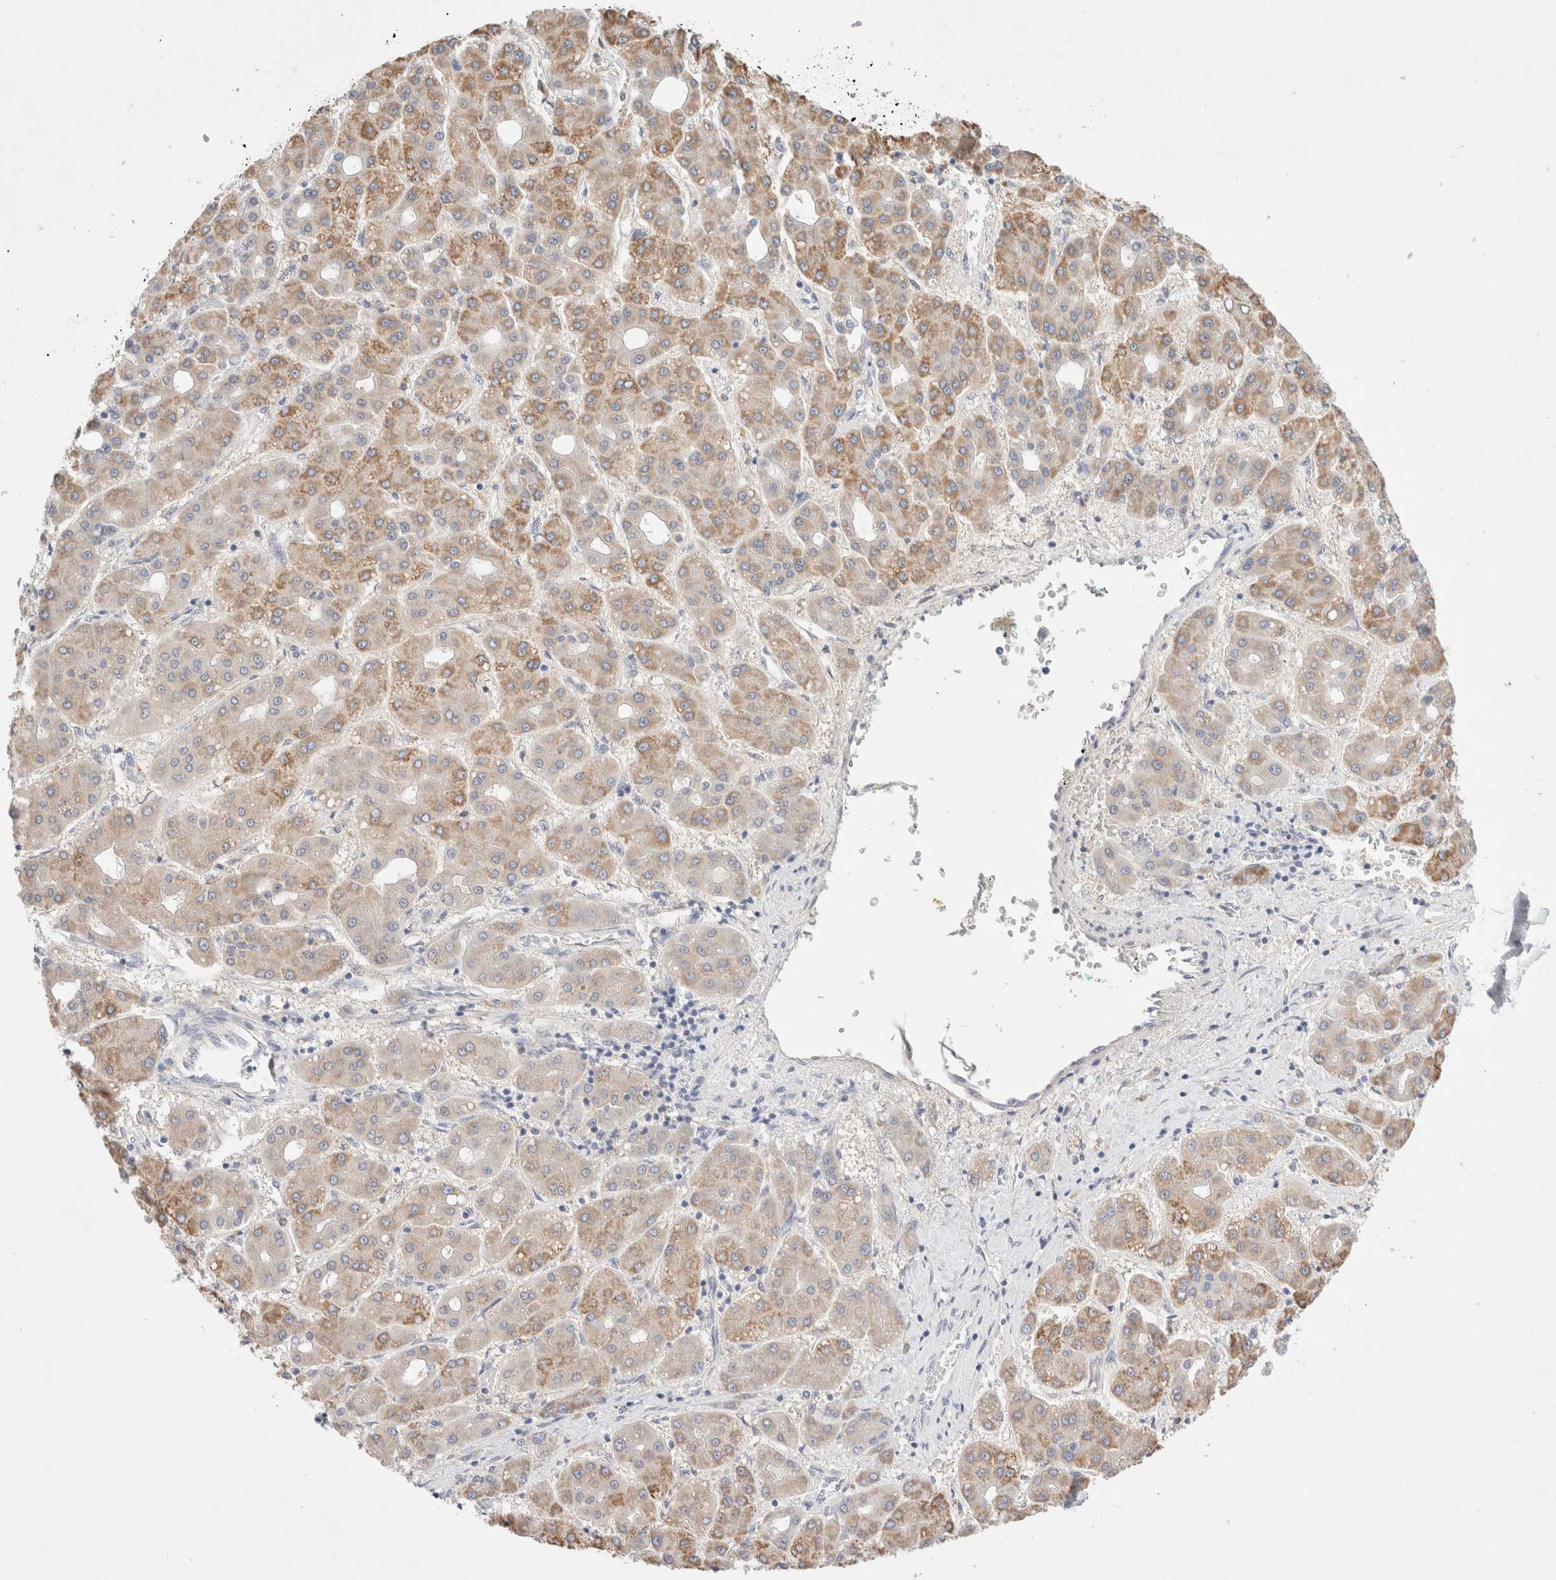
{"staining": {"intensity": "moderate", "quantity": ">75%", "location": "cytoplasmic/membranous"}, "tissue": "liver cancer", "cell_type": "Tumor cells", "image_type": "cancer", "snomed": [{"axis": "morphology", "description": "Carcinoma, Hepatocellular, NOS"}, {"axis": "topography", "description": "Liver"}], "caption": "DAB (3,3'-diaminobenzidine) immunohistochemical staining of hepatocellular carcinoma (liver) displays moderate cytoplasmic/membranous protein positivity in about >75% of tumor cells. Immunohistochemistry stains the protein in brown and the nuclei are stained blue.", "gene": "SPATA20", "patient": {"sex": "male", "age": 65}}